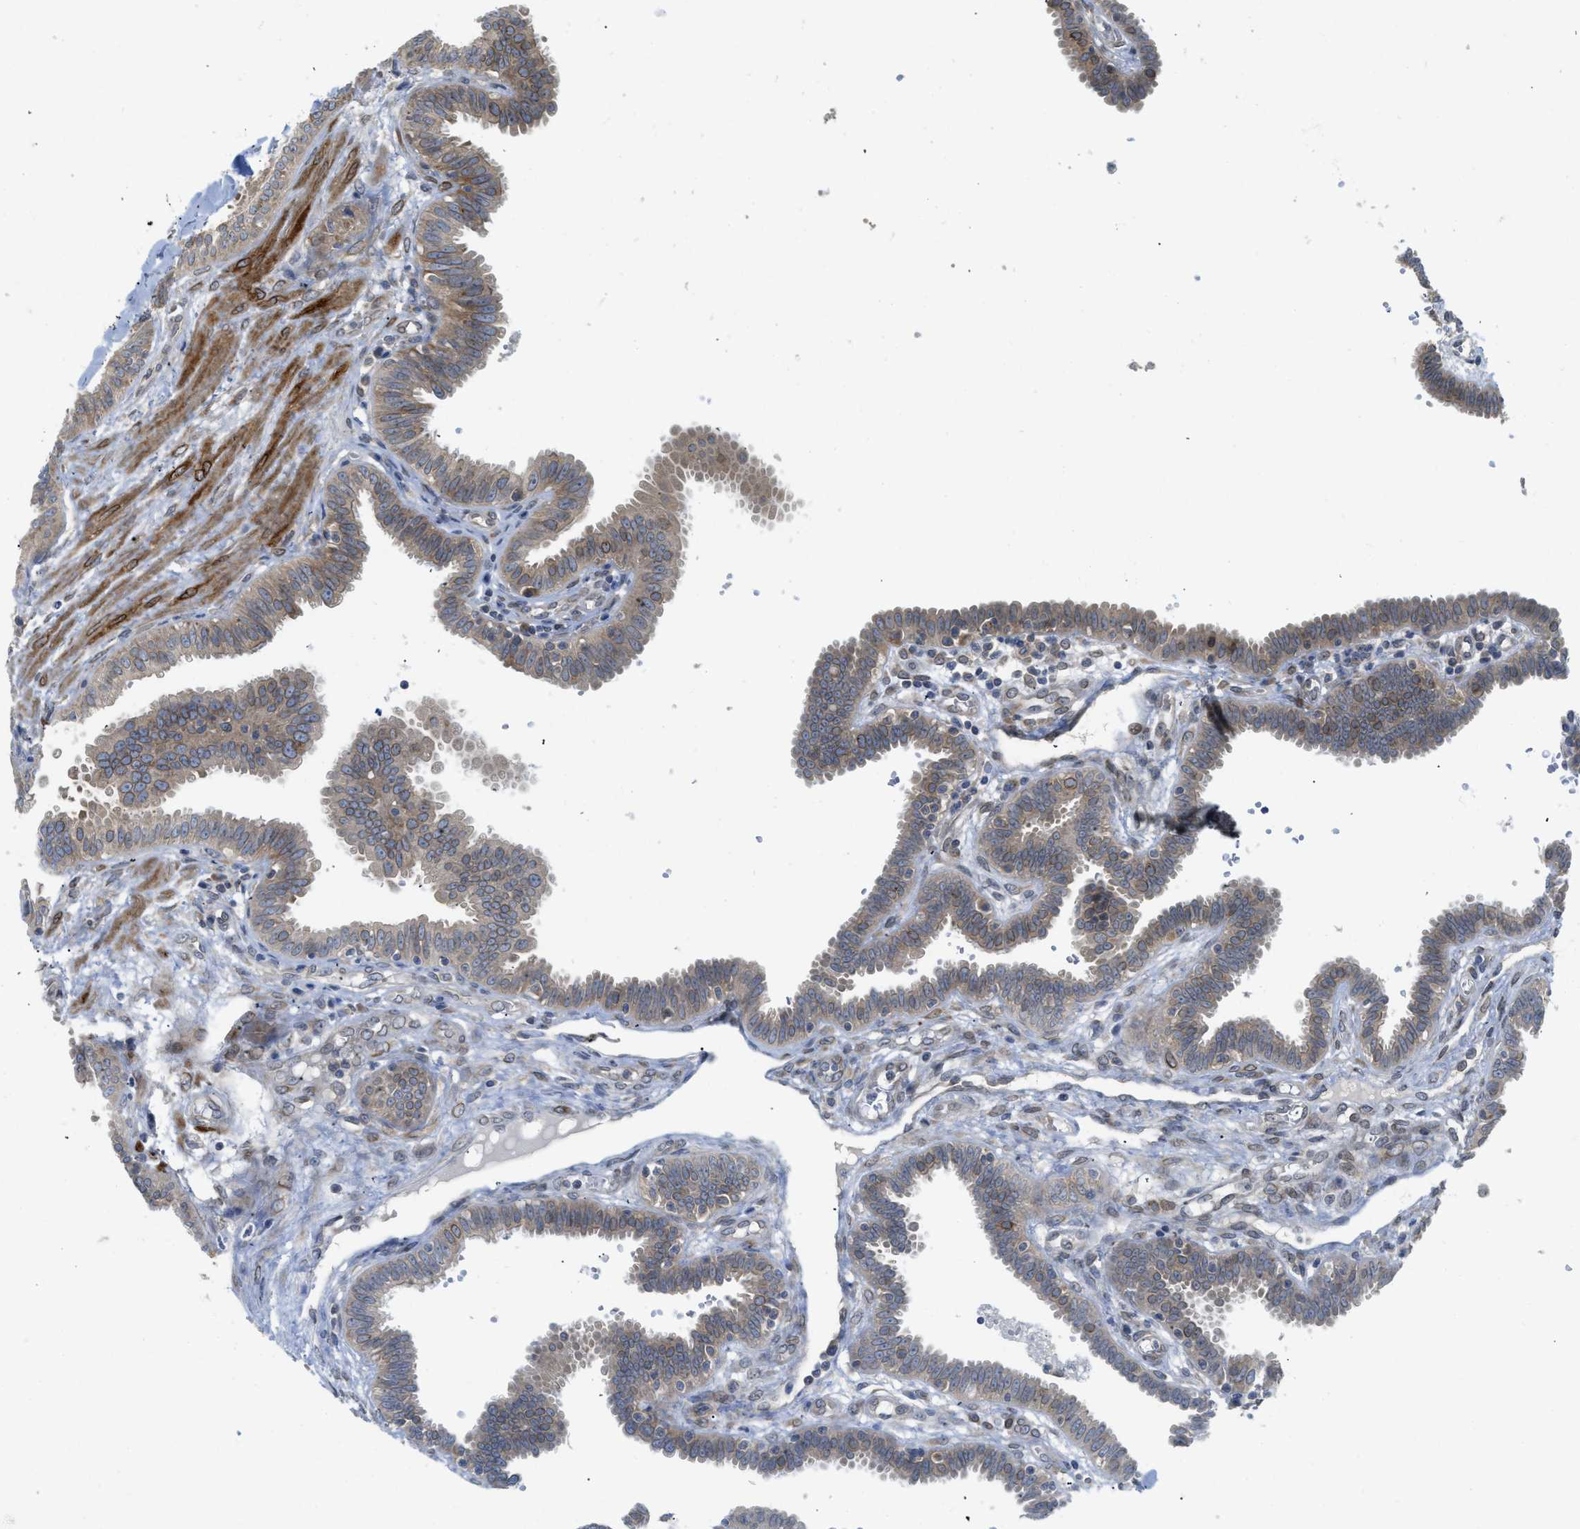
{"staining": {"intensity": "weak", "quantity": "<25%", "location": "cytoplasmic/membranous"}, "tissue": "fallopian tube", "cell_type": "Glandular cells", "image_type": "normal", "snomed": [{"axis": "morphology", "description": "Normal tissue, NOS"}, {"axis": "topography", "description": "Fallopian tube"}], "caption": "Immunohistochemical staining of benign fallopian tube demonstrates no significant positivity in glandular cells. Nuclei are stained in blue.", "gene": "EIF2AK3", "patient": {"sex": "female", "age": 32}}